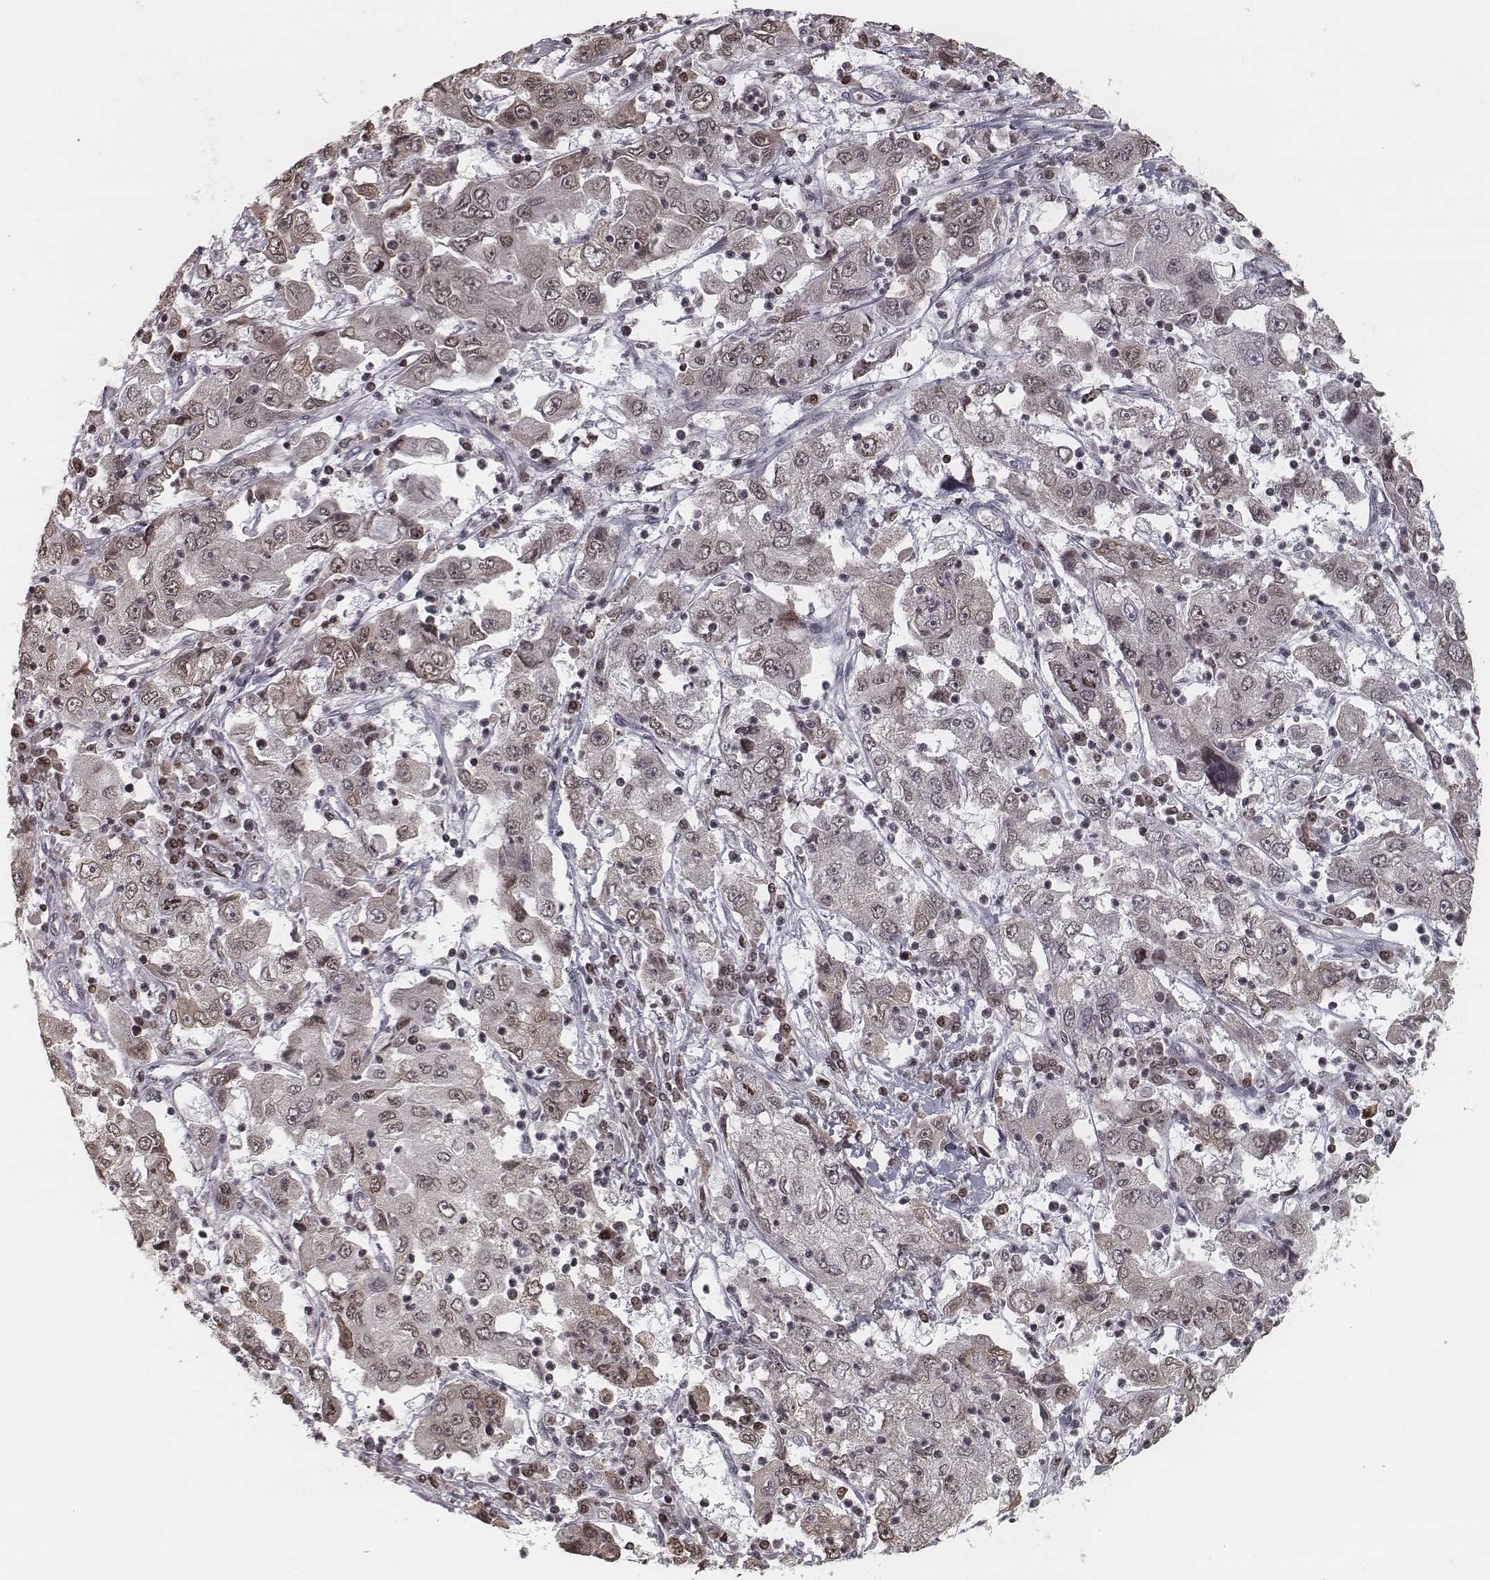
{"staining": {"intensity": "weak", "quantity": "25%-75%", "location": "nuclear"}, "tissue": "cervical cancer", "cell_type": "Tumor cells", "image_type": "cancer", "snomed": [{"axis": "morphology", "description": "Squamous cell carcinoma, NOS"}, {"axis": "topography", "description": "Cervix"}], "caption": "Cervical cancer stained with a protein marker demonstrates weak staining in tumor cells.", "gene": "HMGA2", "patient": {"sex": "female", "age": 36}}